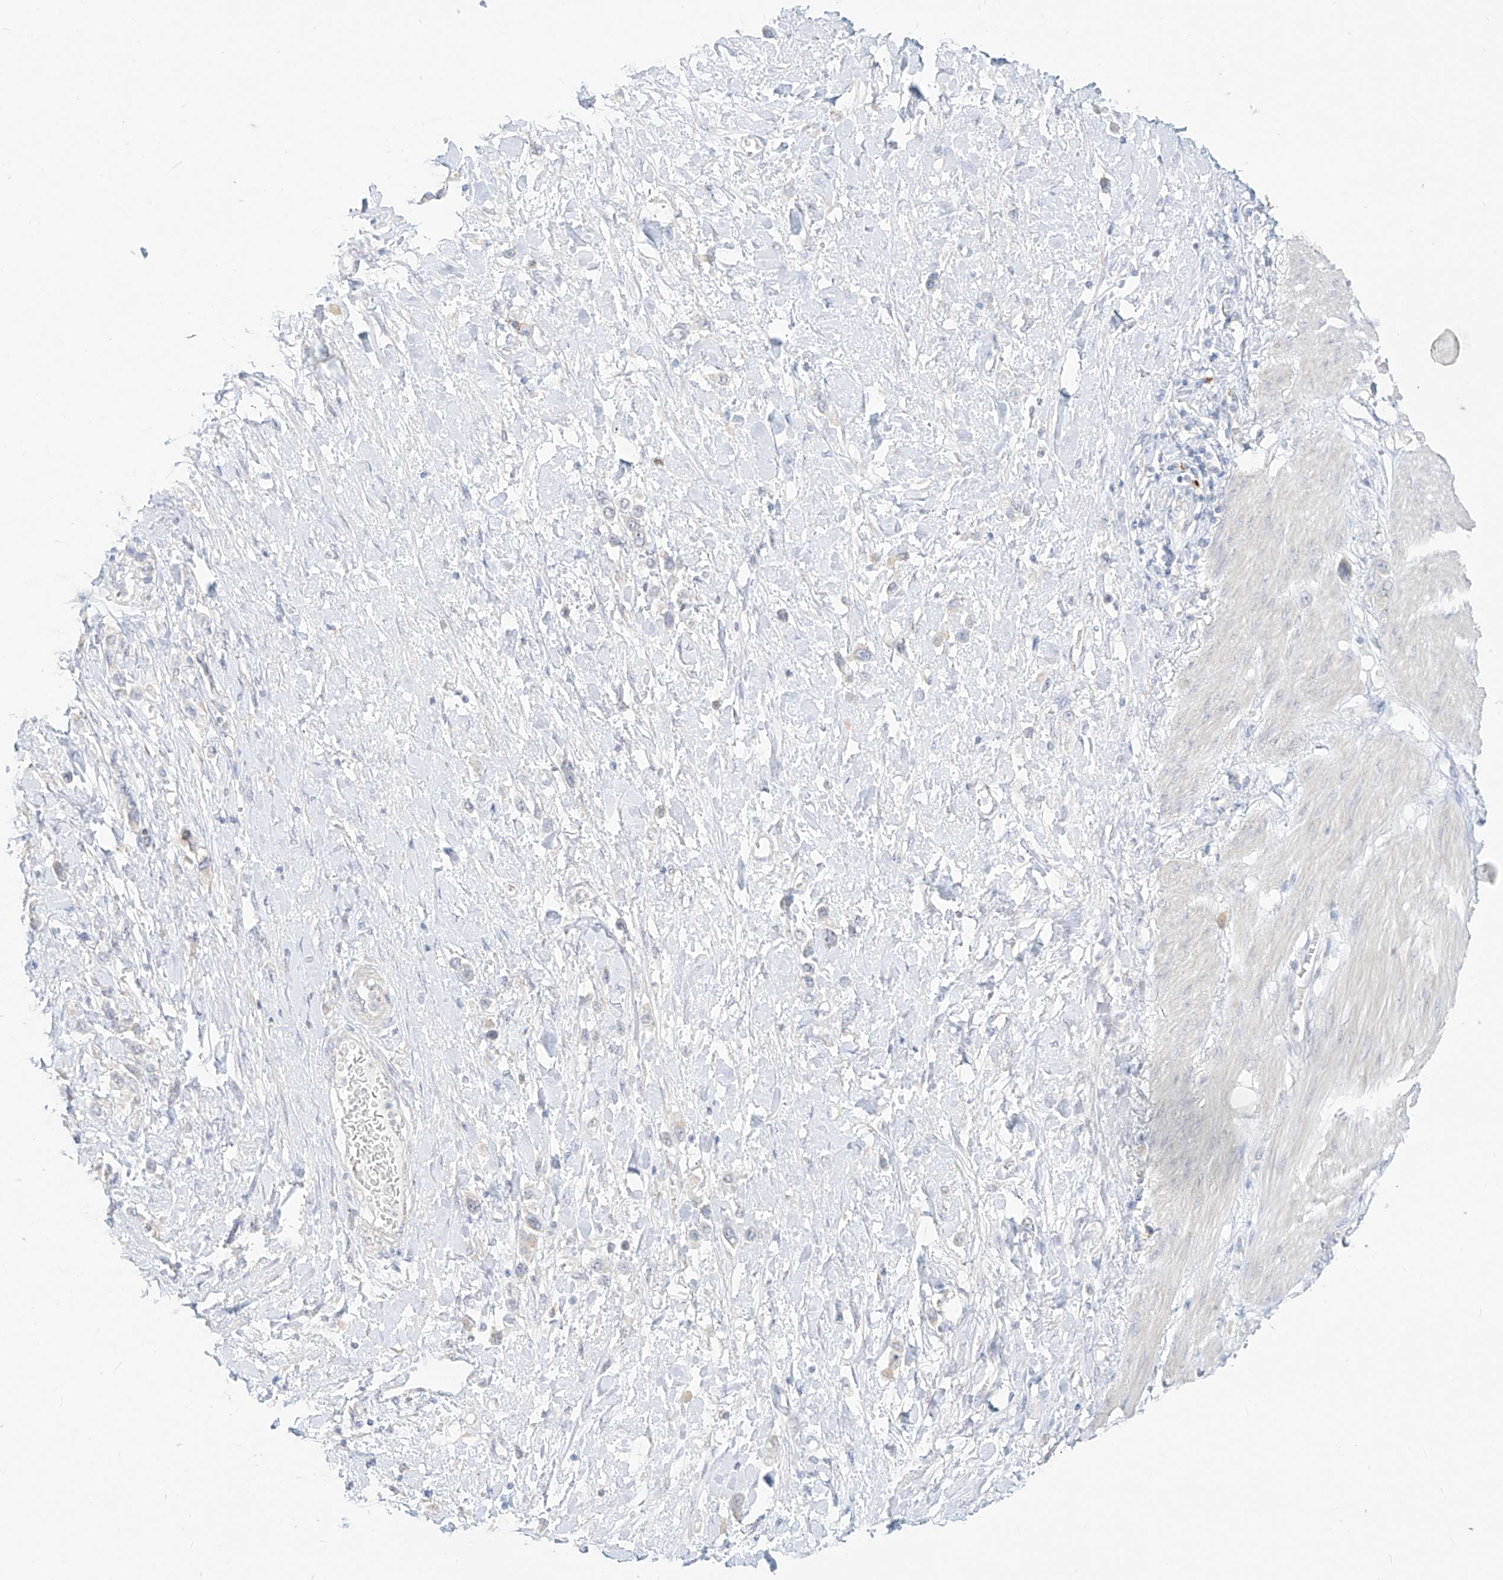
{"staining": {"intensity": "negative", "quantity": "none", "location": "none"}, "tissue": "stomach cancer", "cell_type": "Tumor cells", "image_type": "cancer", "snomed": [{"axis": "morphology", "description": "Adenocarcinoma, NOS"}, {"axis": "topography", "description": "Stomach"}], "caption": "Tumor cells are negative for brown protein staining in stomach cancer (adenocarcinoma). (DAB immunohistochemistry (IHC) visualized using brightfield microscopy, high magnification).", "gene": "SYTL3", "patient": {"sex": "female", "age": 65}}